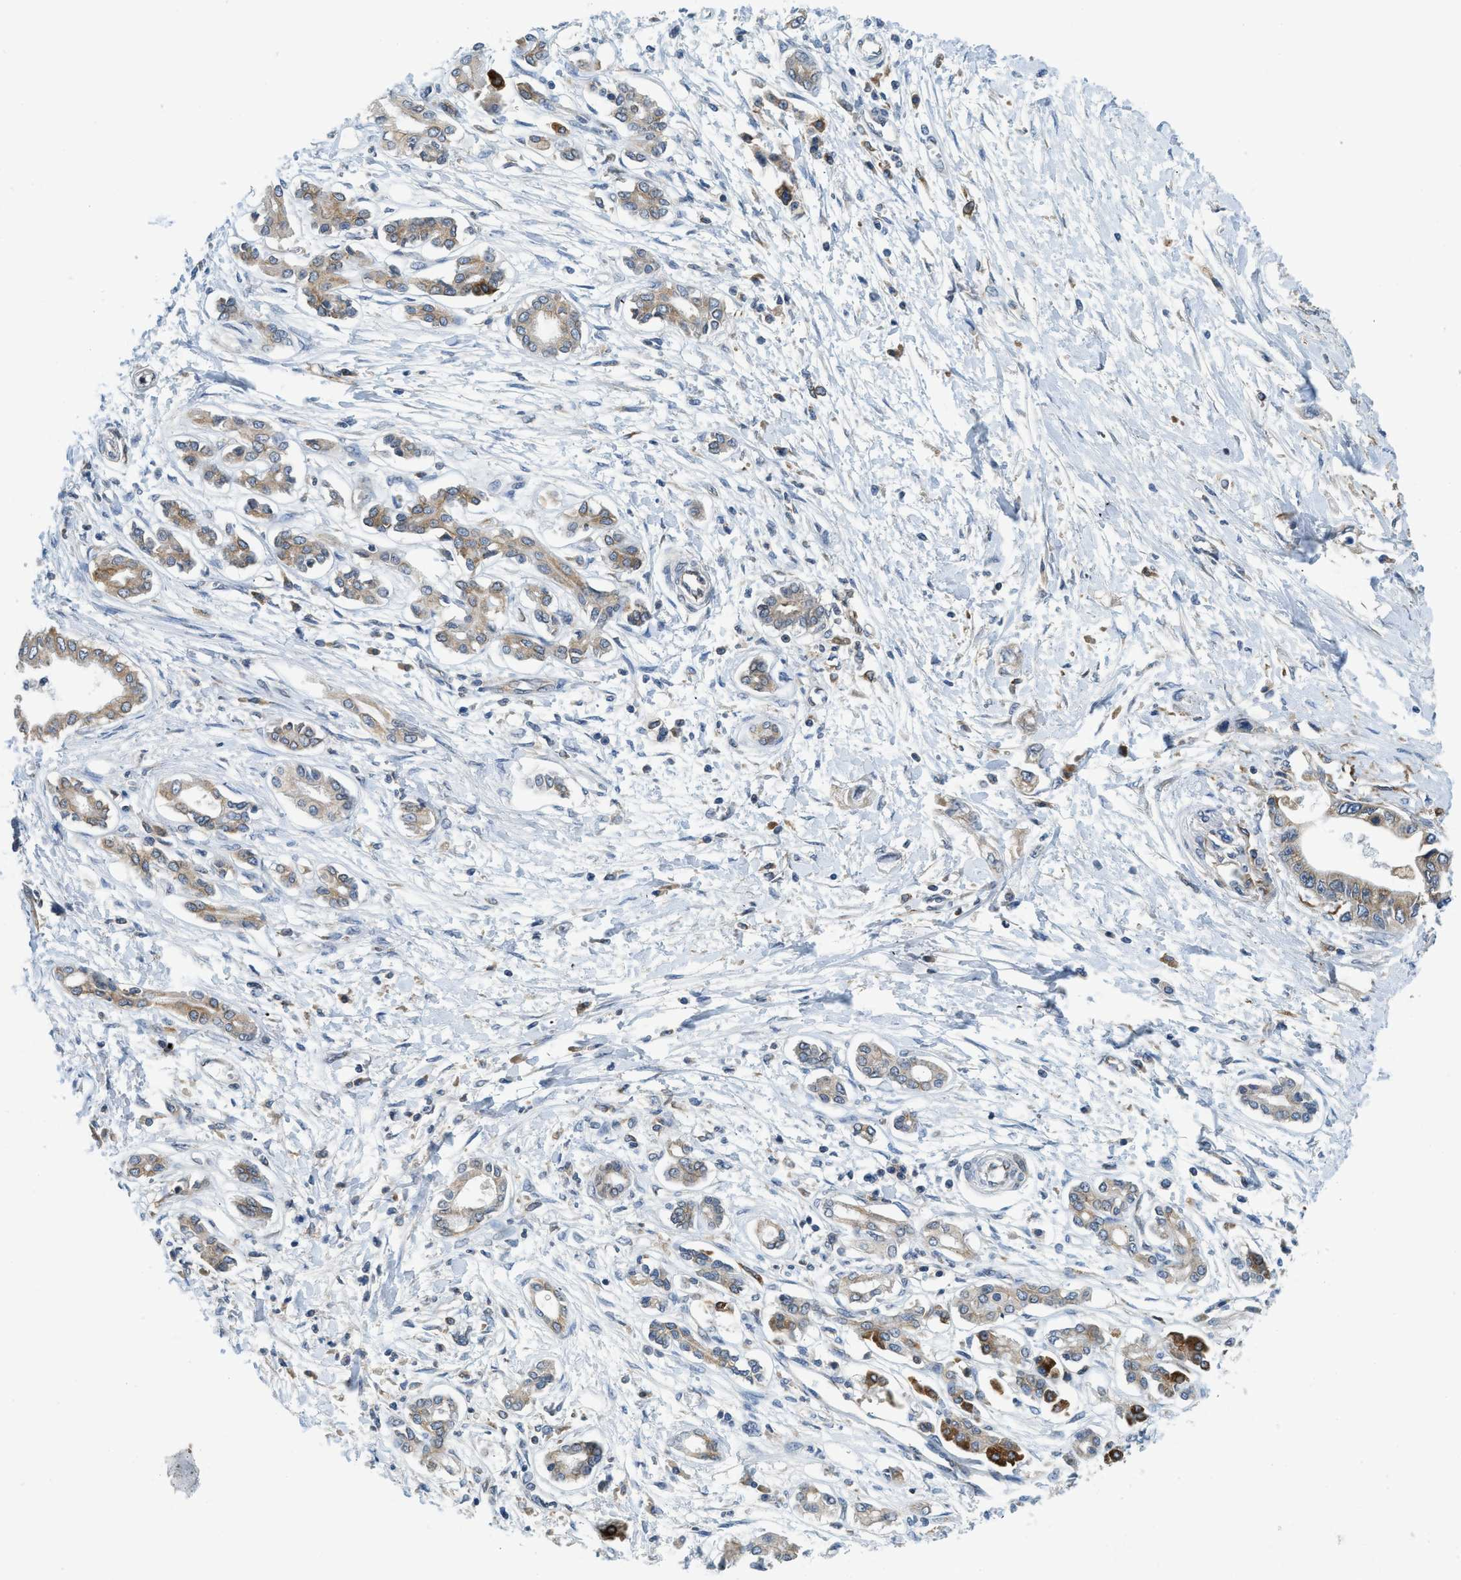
{"staining": {"intensity": "moderate", "quantity": ">75%", "location": "cytoplasmic/membranous"}, "tissue": "pancreatic cancer", "cell_type": "Tumor cells", "image_type": "cancer", "snomed": [{"axis": "morphology", "description": "Adenocarcinoma, NOS"}, {"axis": "topography", "description": "Pancreas"}], "caption": "High-magnification brightfield microscopy of pancreatic adenocarcinoma stained with DAB (brown) and counterstained with hematoxylin (blue). tumor cells exhibit moderate cytoplasmic/membranous positivity is present in approximately>75% of cells. The staining was performed using DAB to visualize the protein expression in brown, while the nuclei were stained in blue with hematoxylin (Magnification: 20x).", "gene": "BCAP31", "patient": {"sex": "male", "age": 56}}